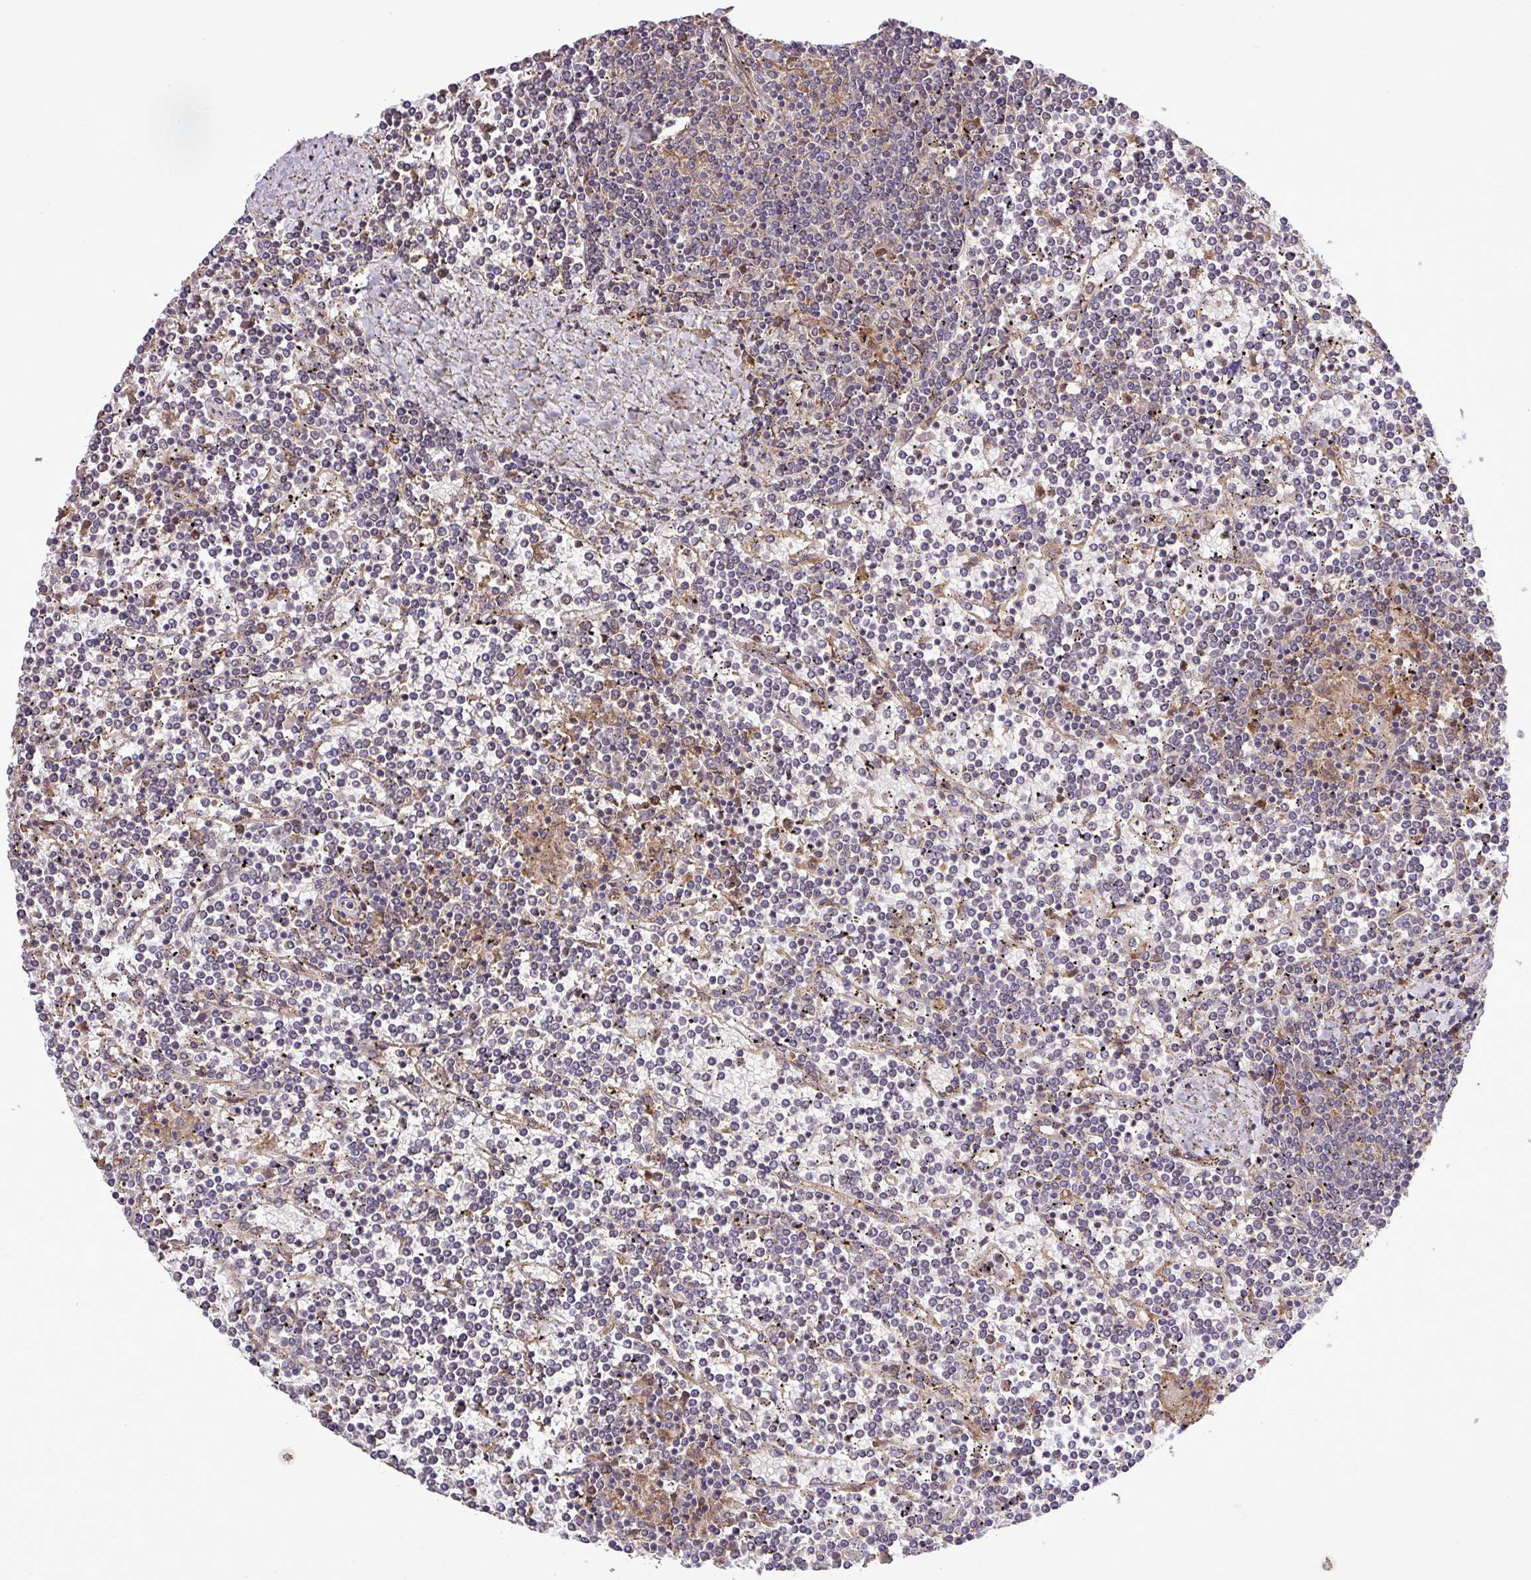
{"staining": {"intensity": "negative", "quantity": "none", "location": "none"}, "tissue": "lymphoma", "cell_type": "Tumor cells", "image_type": "cancer", "snomed": [{"axis": "morphology", "description": "Malignant lymphoma, non-Hodgkin's type, Low grade"}, {"axis": "topography", "description": "Spleen"}], "caption": "Histopathology image shows no protein expression in tumor cells of low-grade malignant lymphoma, non-Hodgkin's type tissue. Nuclei are stained in blue.", "gene": "MEGF6", "patient": {"sex": "female", "age": 19}}